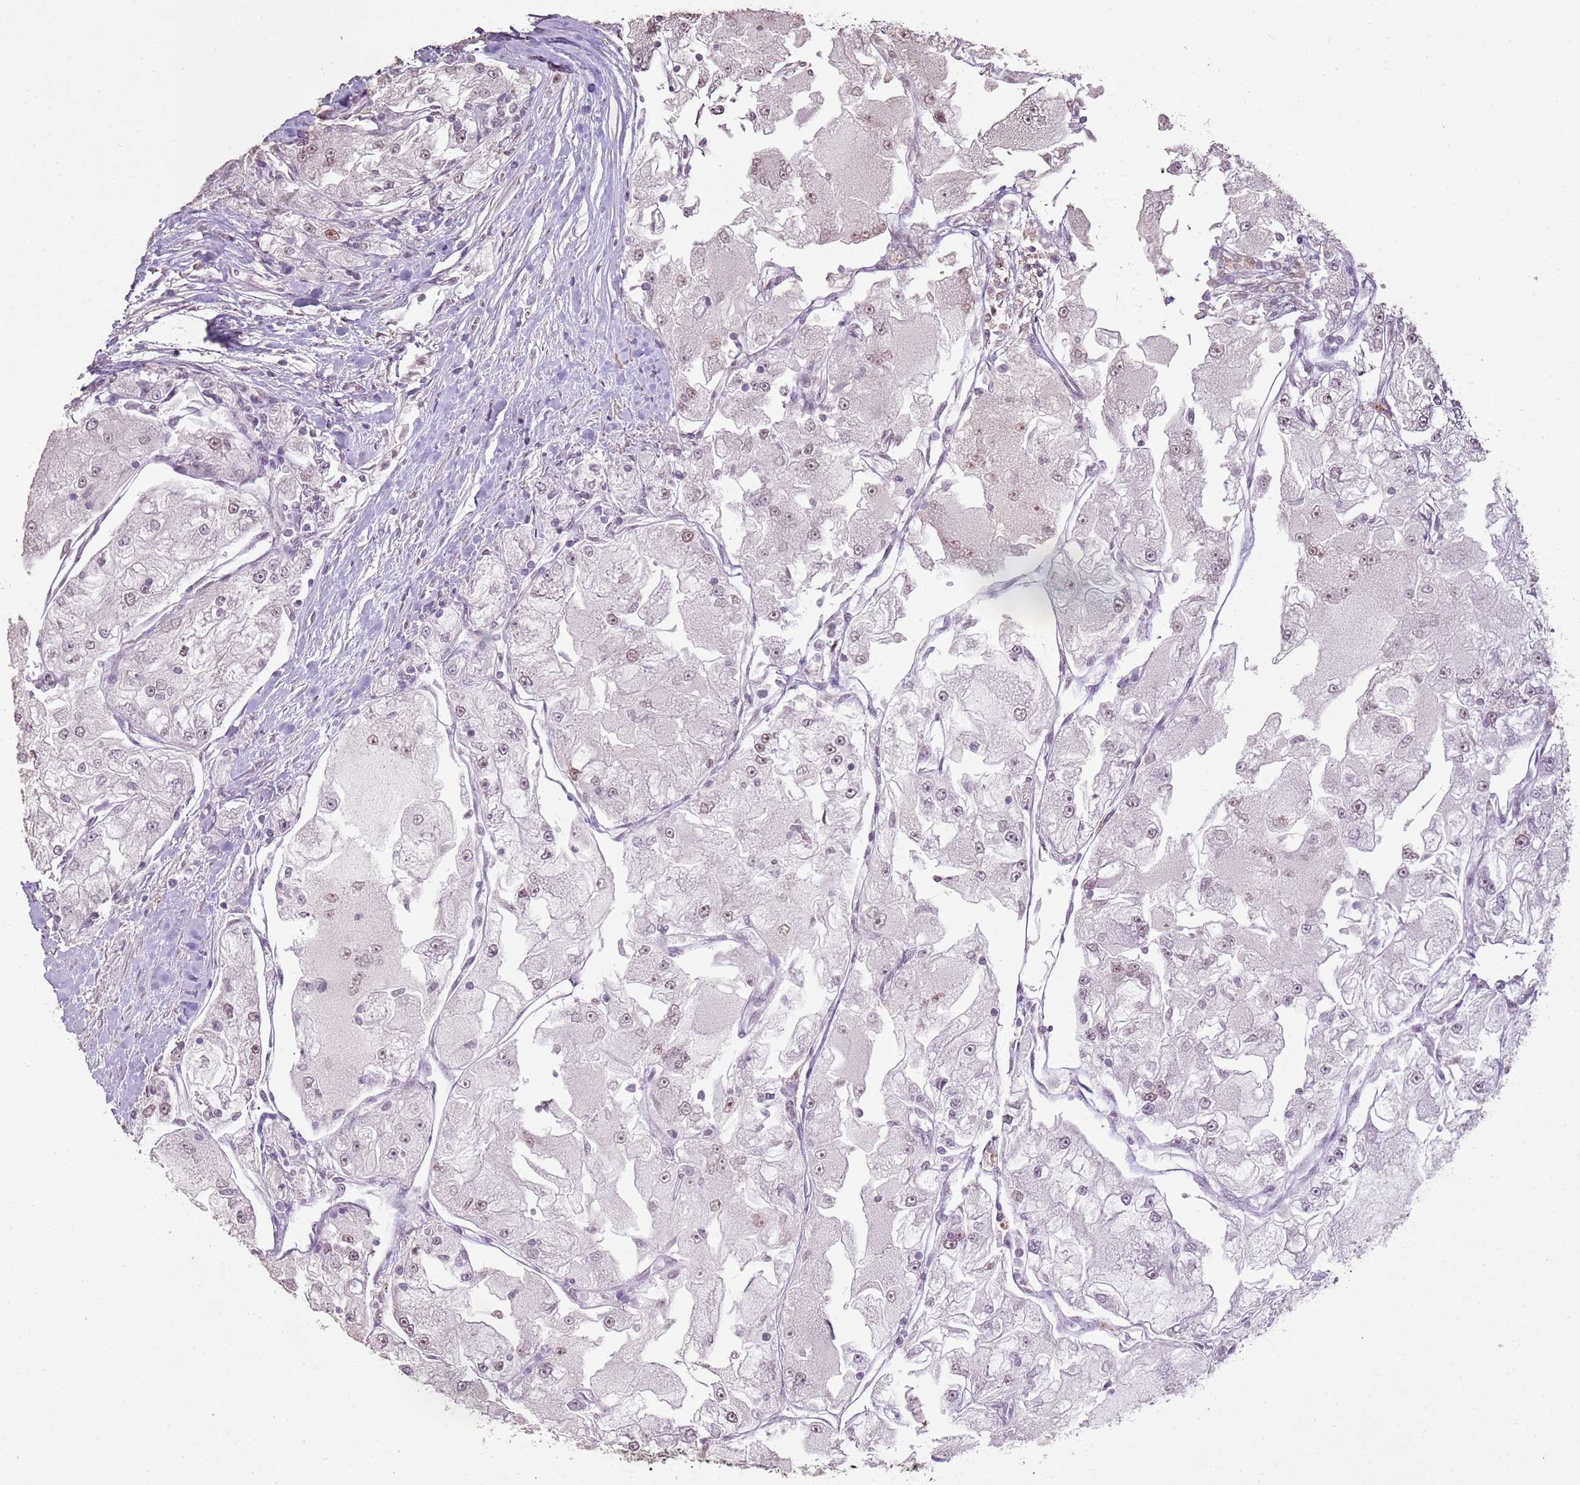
{"staining": {"intensity": "weak", "quantity": "<25%", "location": "nuclear"}, "tissue": "renal cancer", "cell_type": "Tumor cells", "image_type": "cancer", "snomed": [{"axis": "morphology", "description": "Adenocarcinoma, NOS"}, {"axis": "topography", "description": "Kidney"}], "caption": "Micrograph shows no protein staining in tumor cells of adenocarcinoma (renal) tissue.", "gene": "ARL14EP", "patient": {"sex": "female", "age": 72}}